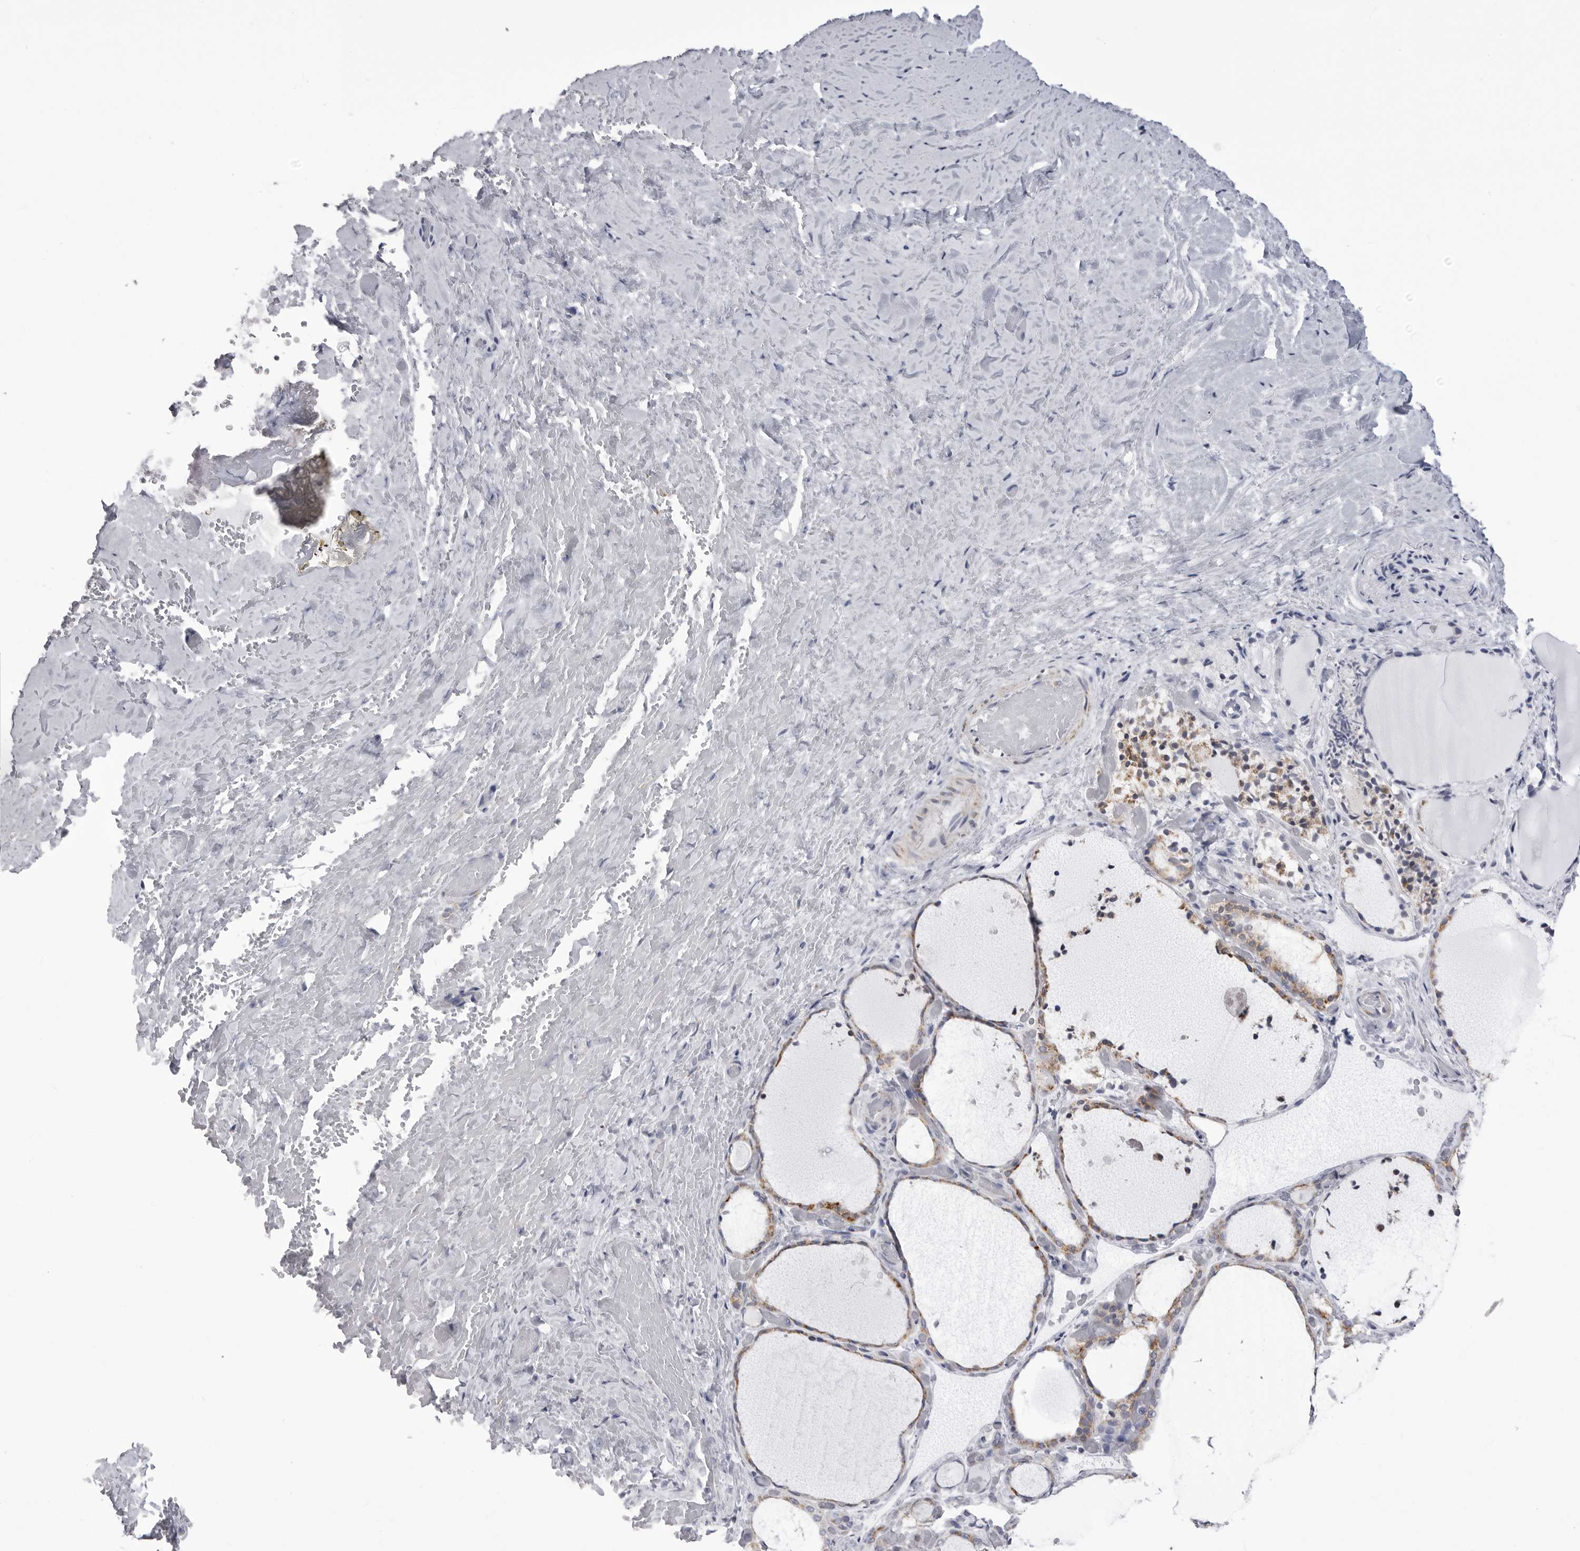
{"staining": {"intensity": "moderate", "quantity": ">75%", "location": "cytoplasmic/membranous"}, "tissue": "thyroid gland", "cell_type": "Glandular cells", "image_type": "normal", "snomed": [{"axis": "morphology", "description": "Normal tissue, NOS"}, {"axis": "topography", "description": "Thyroid gland"}], "caption": "Immunohistochemical staining of benign human thyroid gland reveals >75% levels of moderate cytoplasmic/membranous protein positivity in about >75% of glandular cells.", "gene": "FH", "patient": {"sex": "female", "age": 44}}